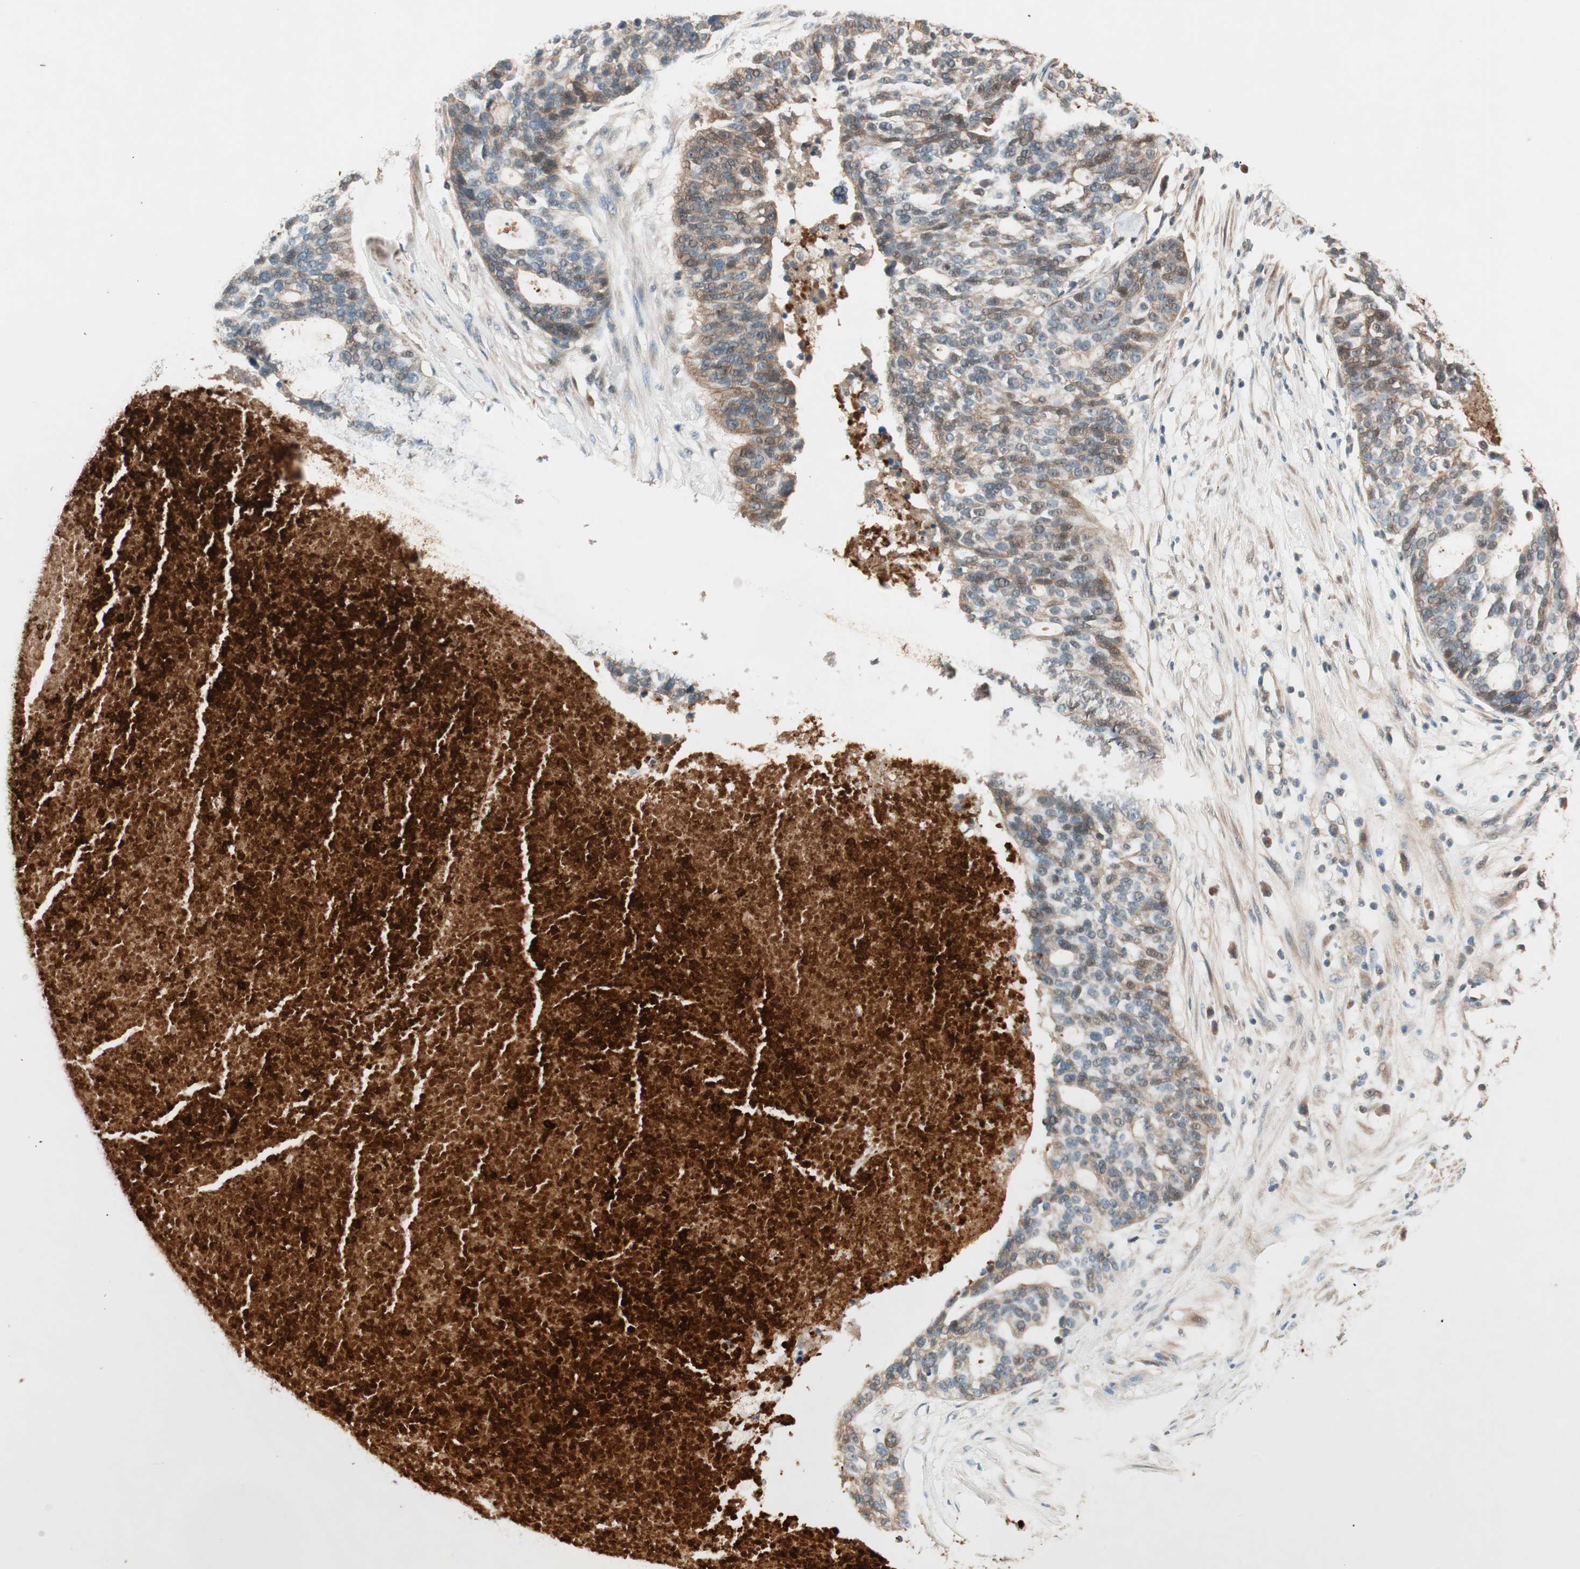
{"staining": {"intensity": "weak", "quantity": "<25%", "location": "nuclear"}, "tissue": "ovarian cancer", "cell_type": "Tumor cells", "image_type": "cancer", "snomed": [{"axis": "morphology", "description": "Cystadenocarcinoma, serous, NOS"}, {"axis": "topography", "description": "Ovary"}], "caption": "DAB (3,3'-diaminobenzidine) immunohistochemical staining of human ovarian cancer (serous cystadenocarcinoma) shows no significant staining in tumor cells.", "gene": "EPHA6", "patient": {"sex": "female", "age": 59}}